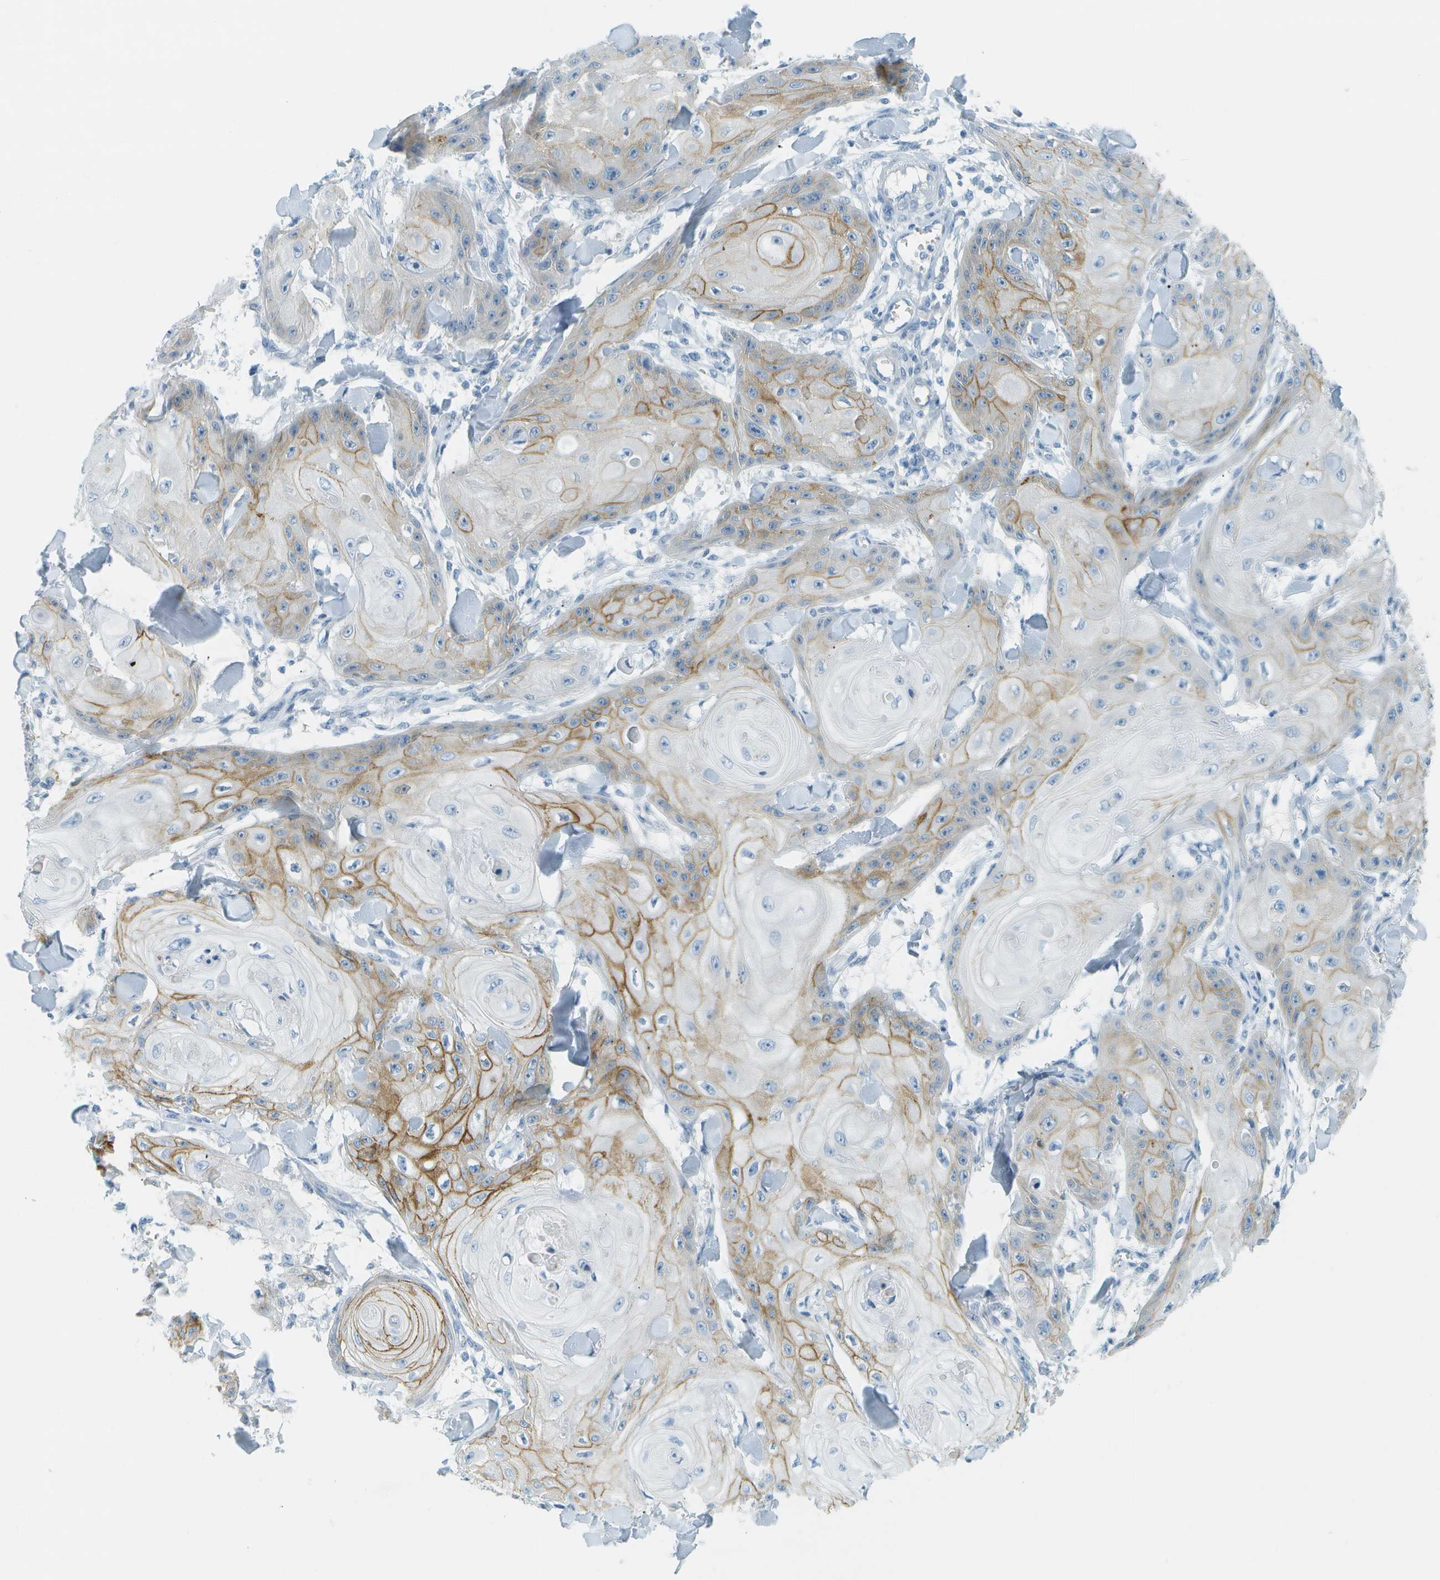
{"staining": {"intensity": "moderate", "quantity": "<25%", "location": "cytoplasmic/membranous"}, "tissue": "skin cancer", "cell_type": "Tumor cells", "image_type": "cancer", "snomed": [{"axis": "morphology", "description": "Squamous cell carcinoma, NOS"}, {"axis": "topography", "description": "Skin"}], "caption": "An image of squamous cell carcinoma (skin) stained for a protein reveals moderate cytoplasmic/membranous brown staining in tumor cells.", "gene": "SMYD5", "patient": {"sex": "male", "age": 74}}